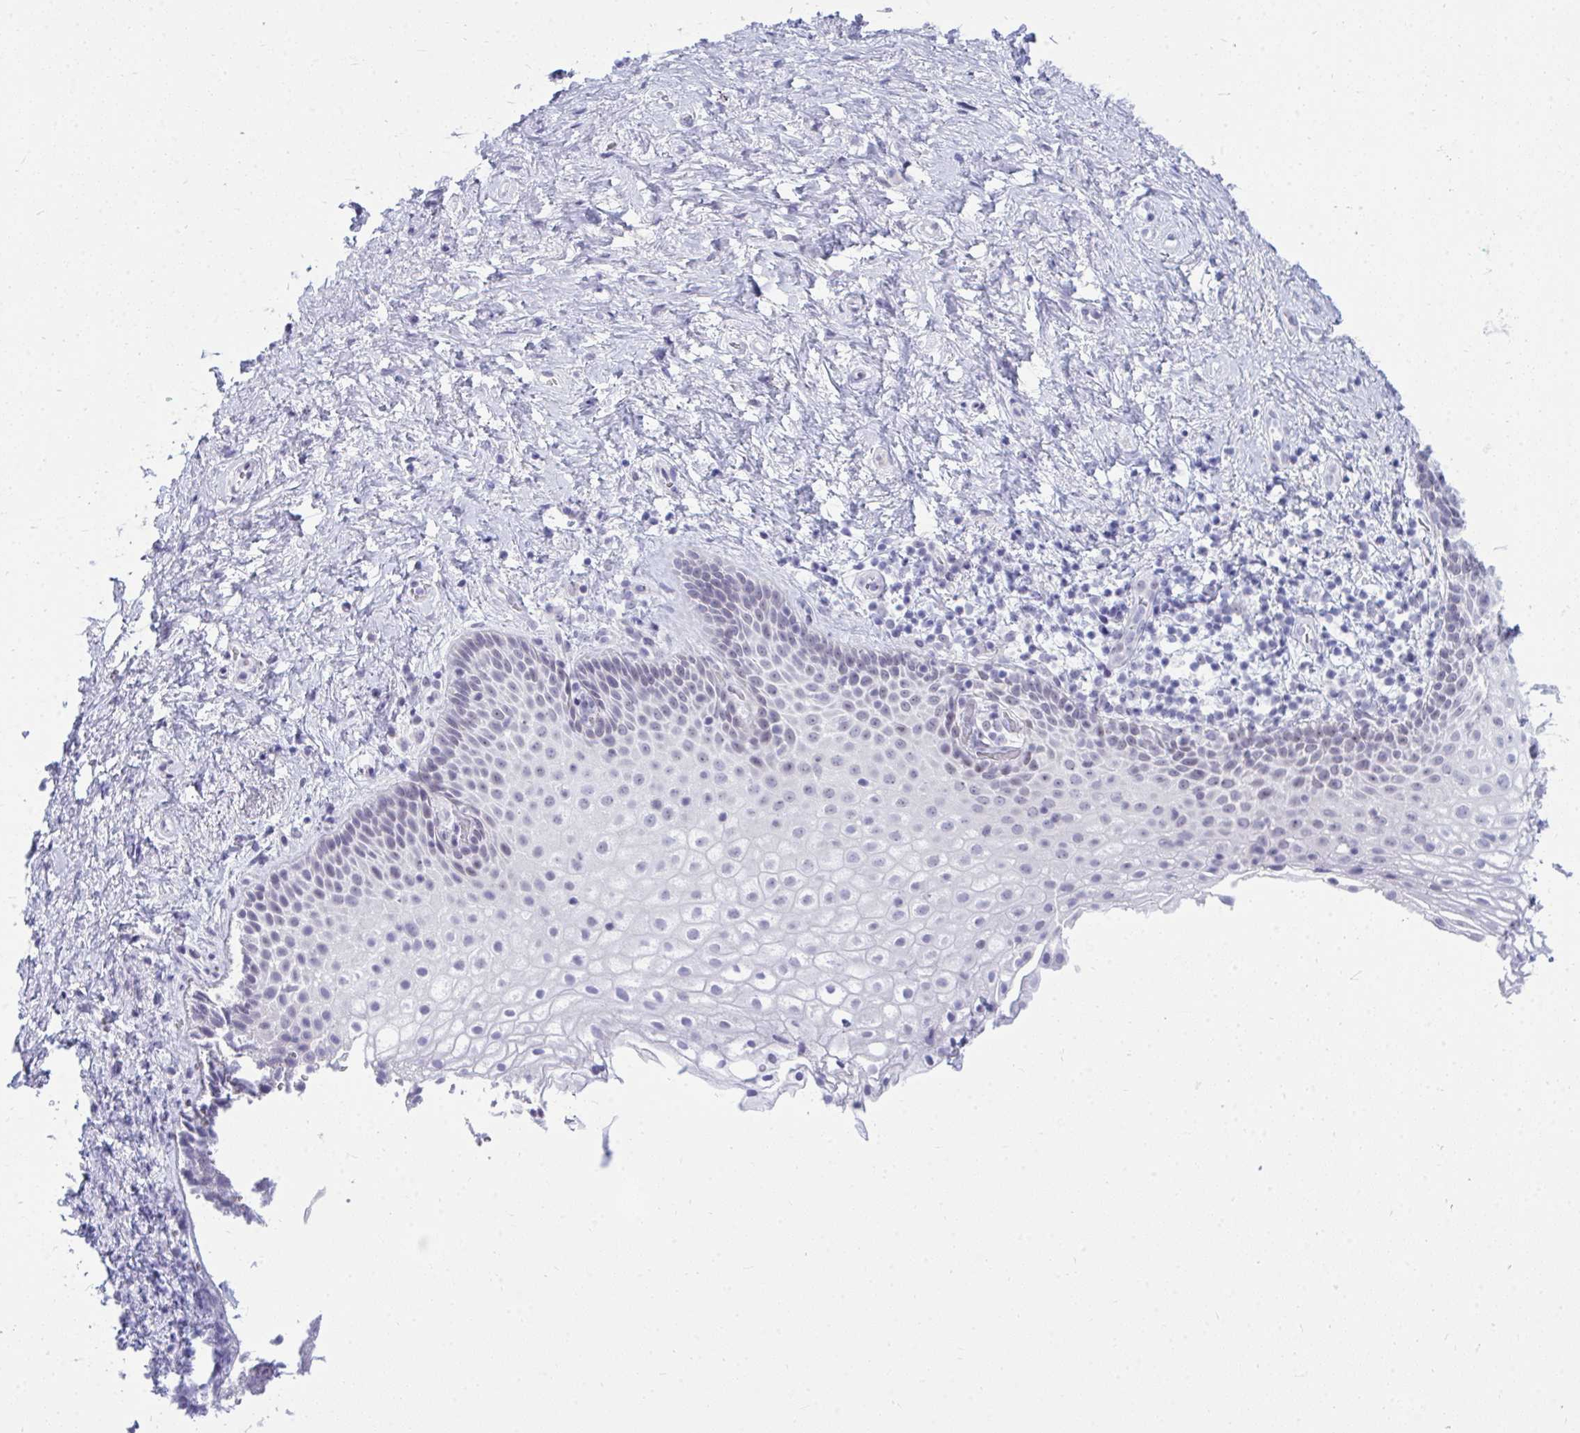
{"staining": {"intensity": "negative", "quantity": "none", "location": "none"}, "tissue": "vagina", "cell_type": "Squamous epithelial cells", "image_type": "normal", "snomed": [{"axis": "morphology", "description": "Normal tissue, NOS"}, {"axis": "topography", "description": "Vagina"}], "caption": "A photomicrograph of vagina stained for a protein demonstrates no brown staining in squamous epithelial cells.", "gene": "ZSCAN25", "patient": {"sex": "female", "age": 61}}